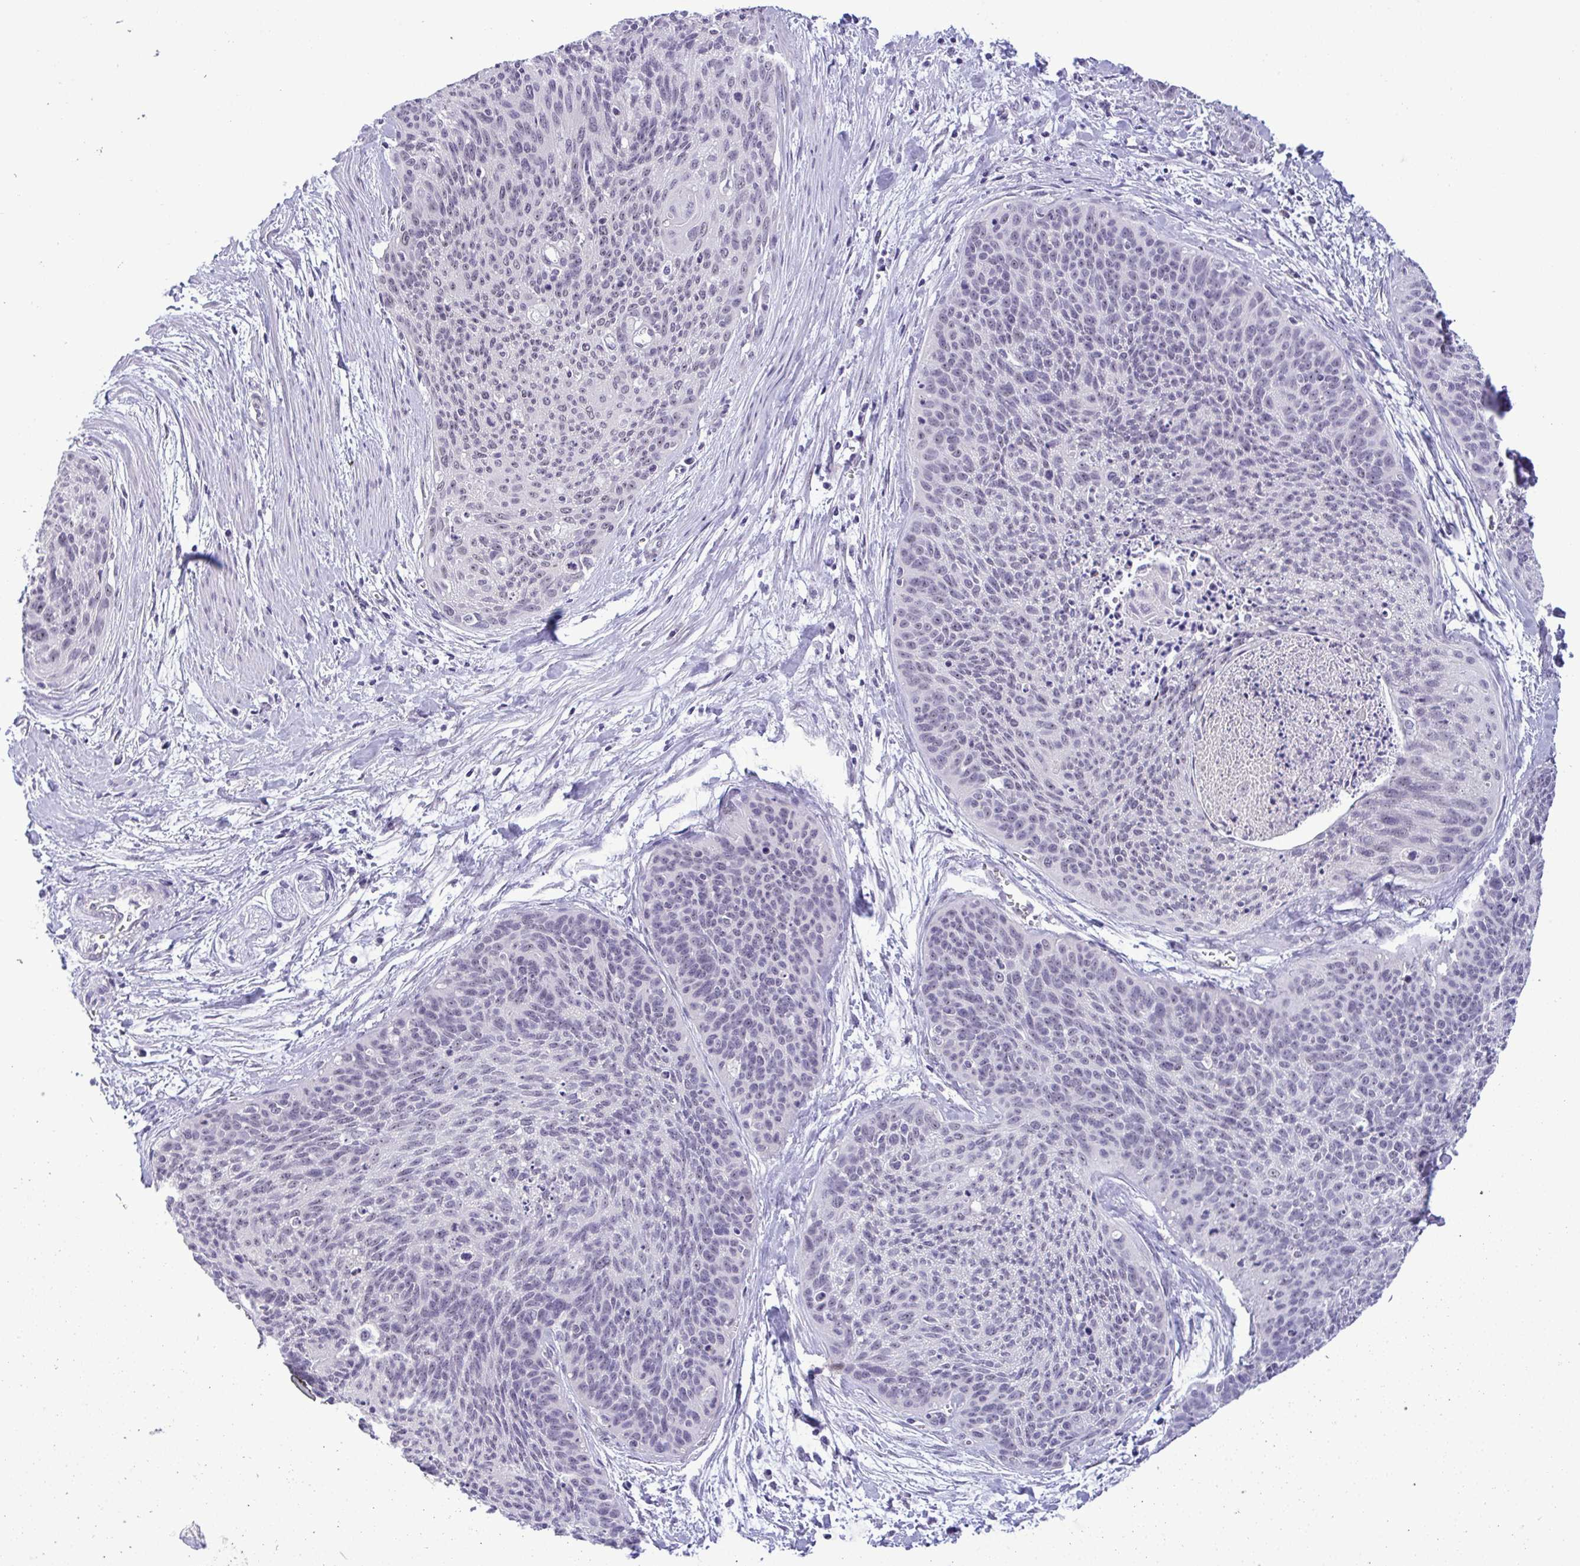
{"staining": {"intensity": "negative", "quantity": "none", "location": "none"}, "tissue": "cervical cancer", "cell_type": "Tumor cells", "image_type": "cancer", "snomed": [{"axis": "morphology", "description": "Squamous cell carcinoma, NOS"}, {"axis": "topography", "description": "Cervix"}], "caption": "The histopathology image shows no staining of tumor cells in squamous cell carcinoma (cervical).", "gene": "YBX2", "patient": {"sex": "female", "age": 55}}